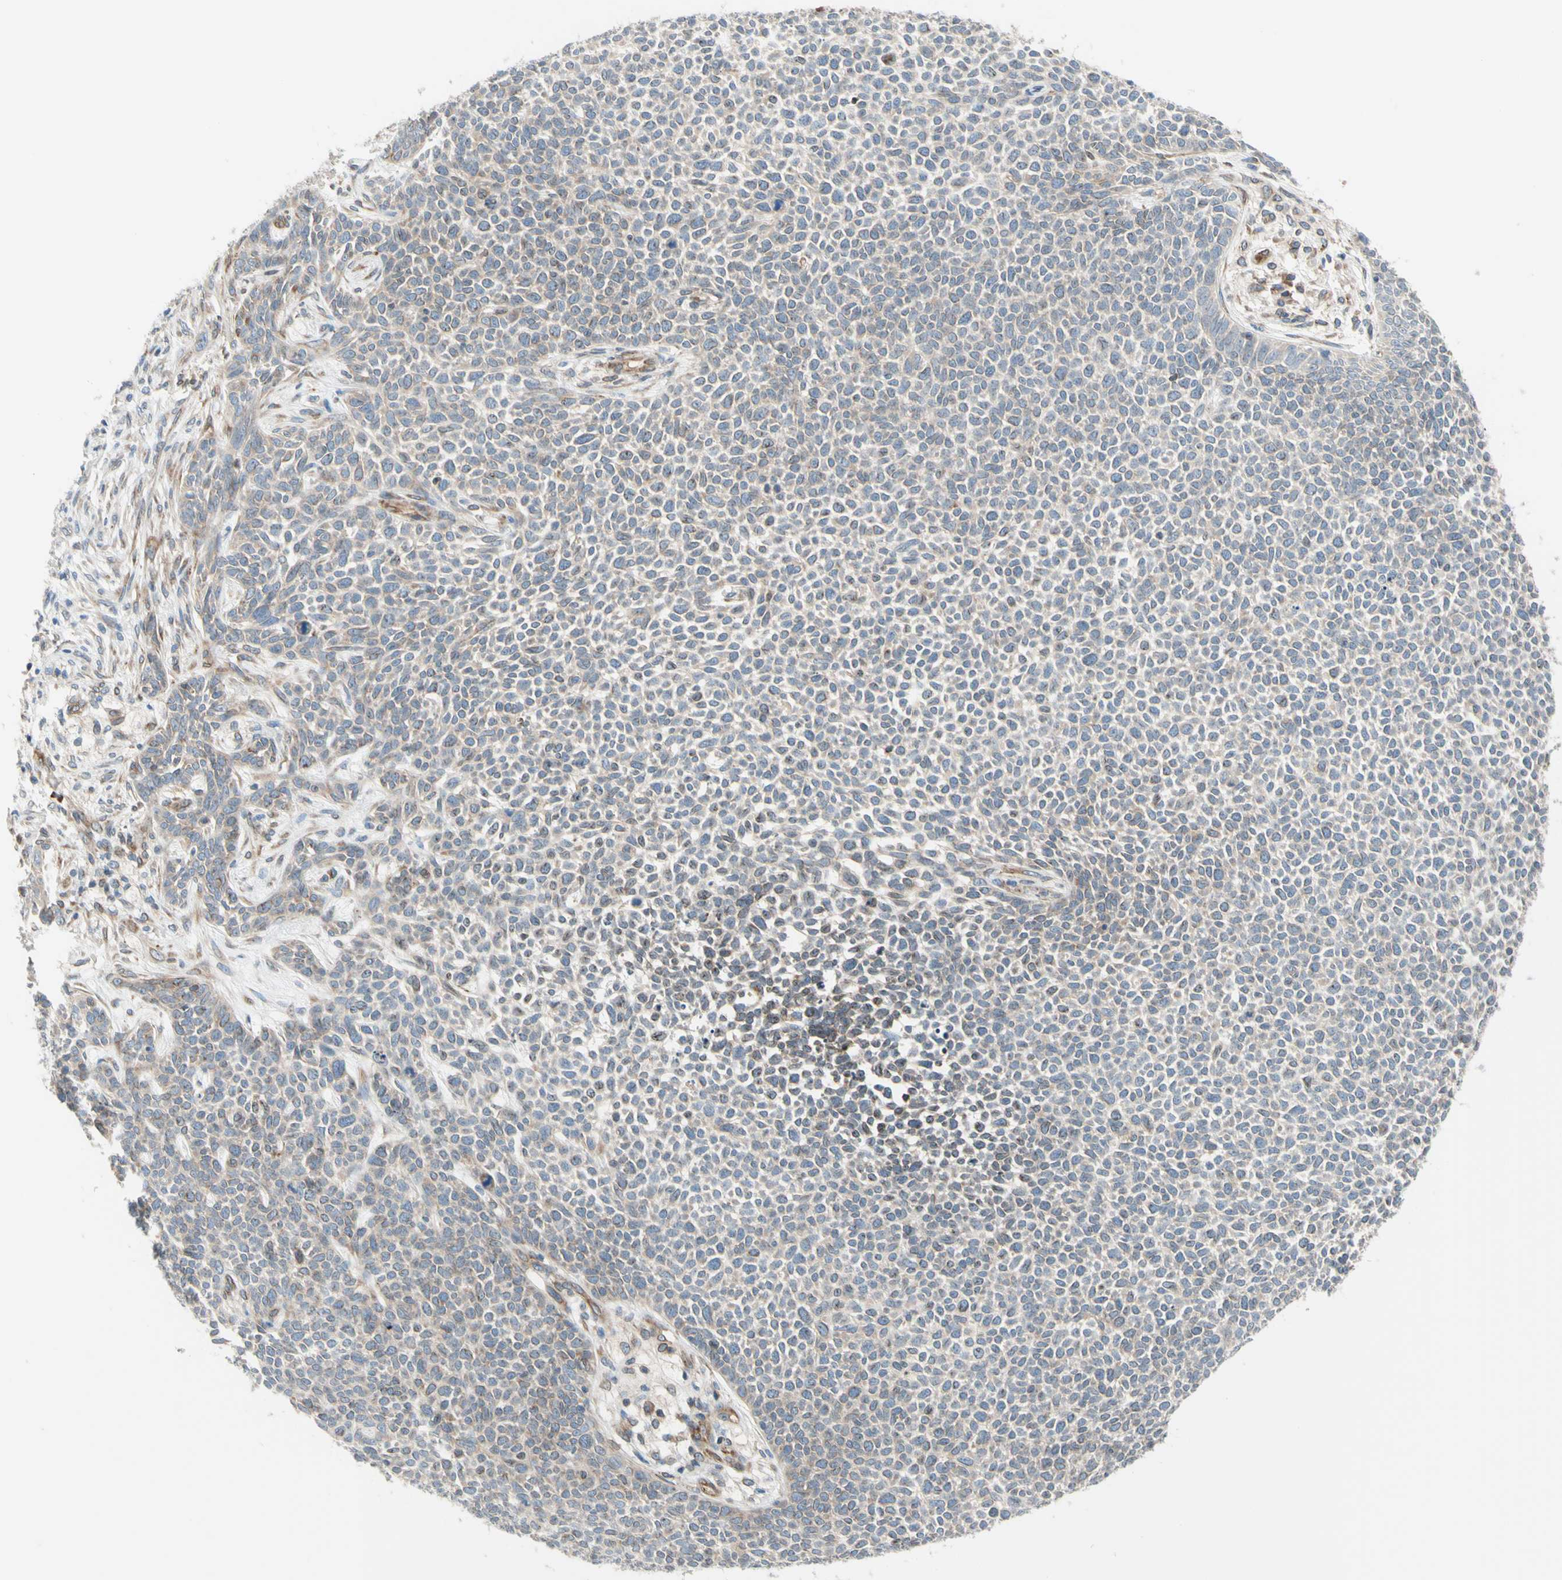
{"staining": {"intensity": "weak", "quantity": ">75%", "location": "cytoplasmic/membranous"}, "tissue": "skin cancer", "cell_type": "Tumor cells", "image_type": "cancer", "snomed": [{"axis": "morphology", "description": "Basal cell carcinoma"}, {"axis": "topography", "description": "Skin"}], "caption": "Immunohistochemistry (IHC) (DAB) staining of basal cell carcinoma (skin) exhibits weak cytoplasmic/membranous protein expression in approximately >75% of tumor cells.", "gene": "TRAF2", "patient": {"sex": "female", "age": 84}}